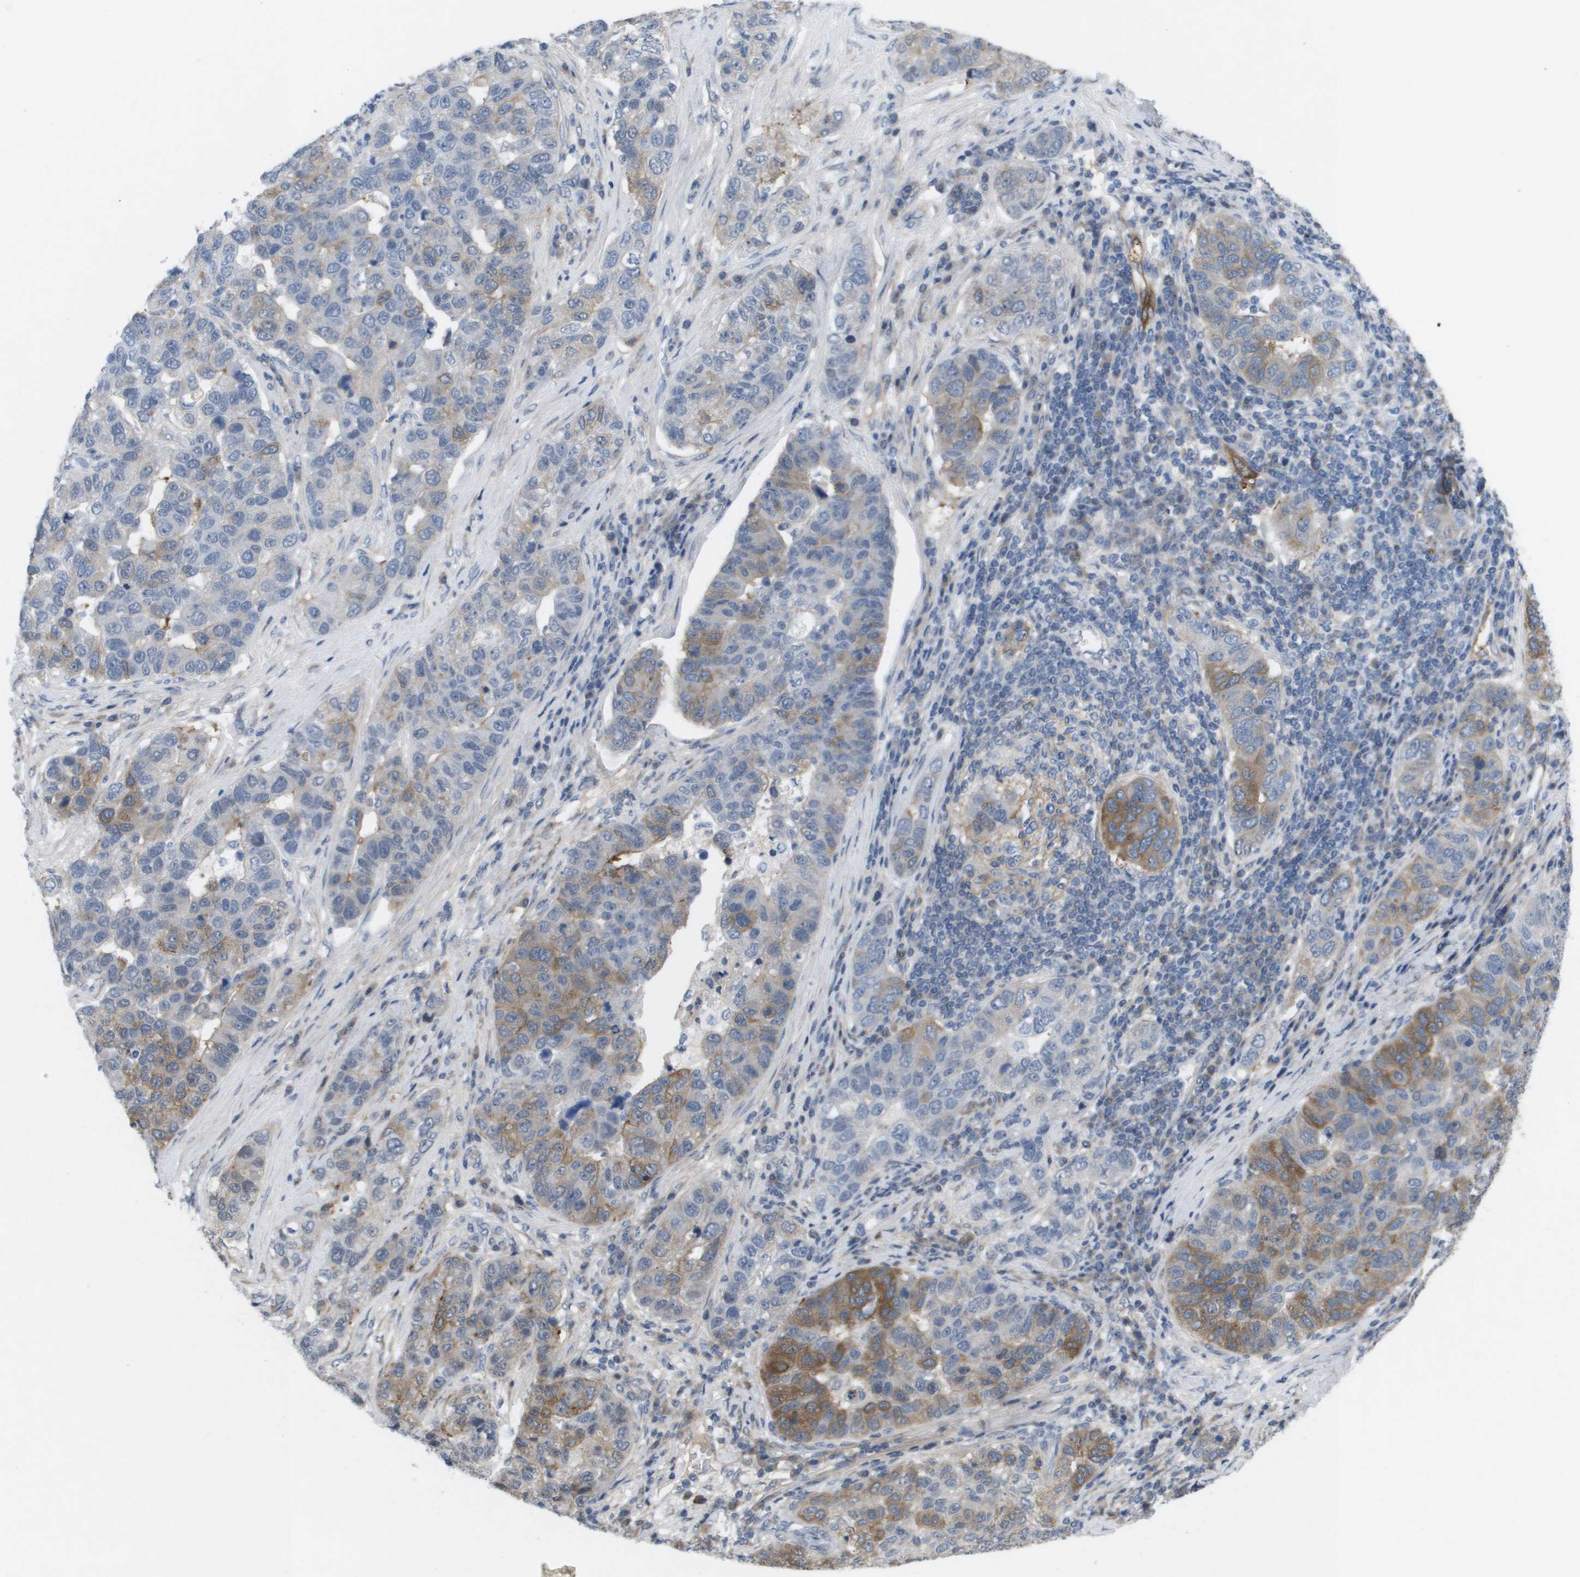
{"staining": {"intensity": "moderate", "quantity": "25%-75%", "location": "cytoplasmic/membranous"}, "tissue": "pancreatic cancer", "cell_type": "Tumor cells", "image_type": "cancer", "snomed": [{"axis": "morphology", "description": "Adenocarcinoma, NOS"}, {"axis": "topography", "description": "Pancreas"}], "caption": "DAB immunohistochemical staining of adenocarcinoma (pancreatic) reveals moderate cytoplasmic/membranous protein staining in approximately 25%-75% of tumor cells.", "gene": "MARCHF8", "patient": {"sex": "female", "age": 61}}